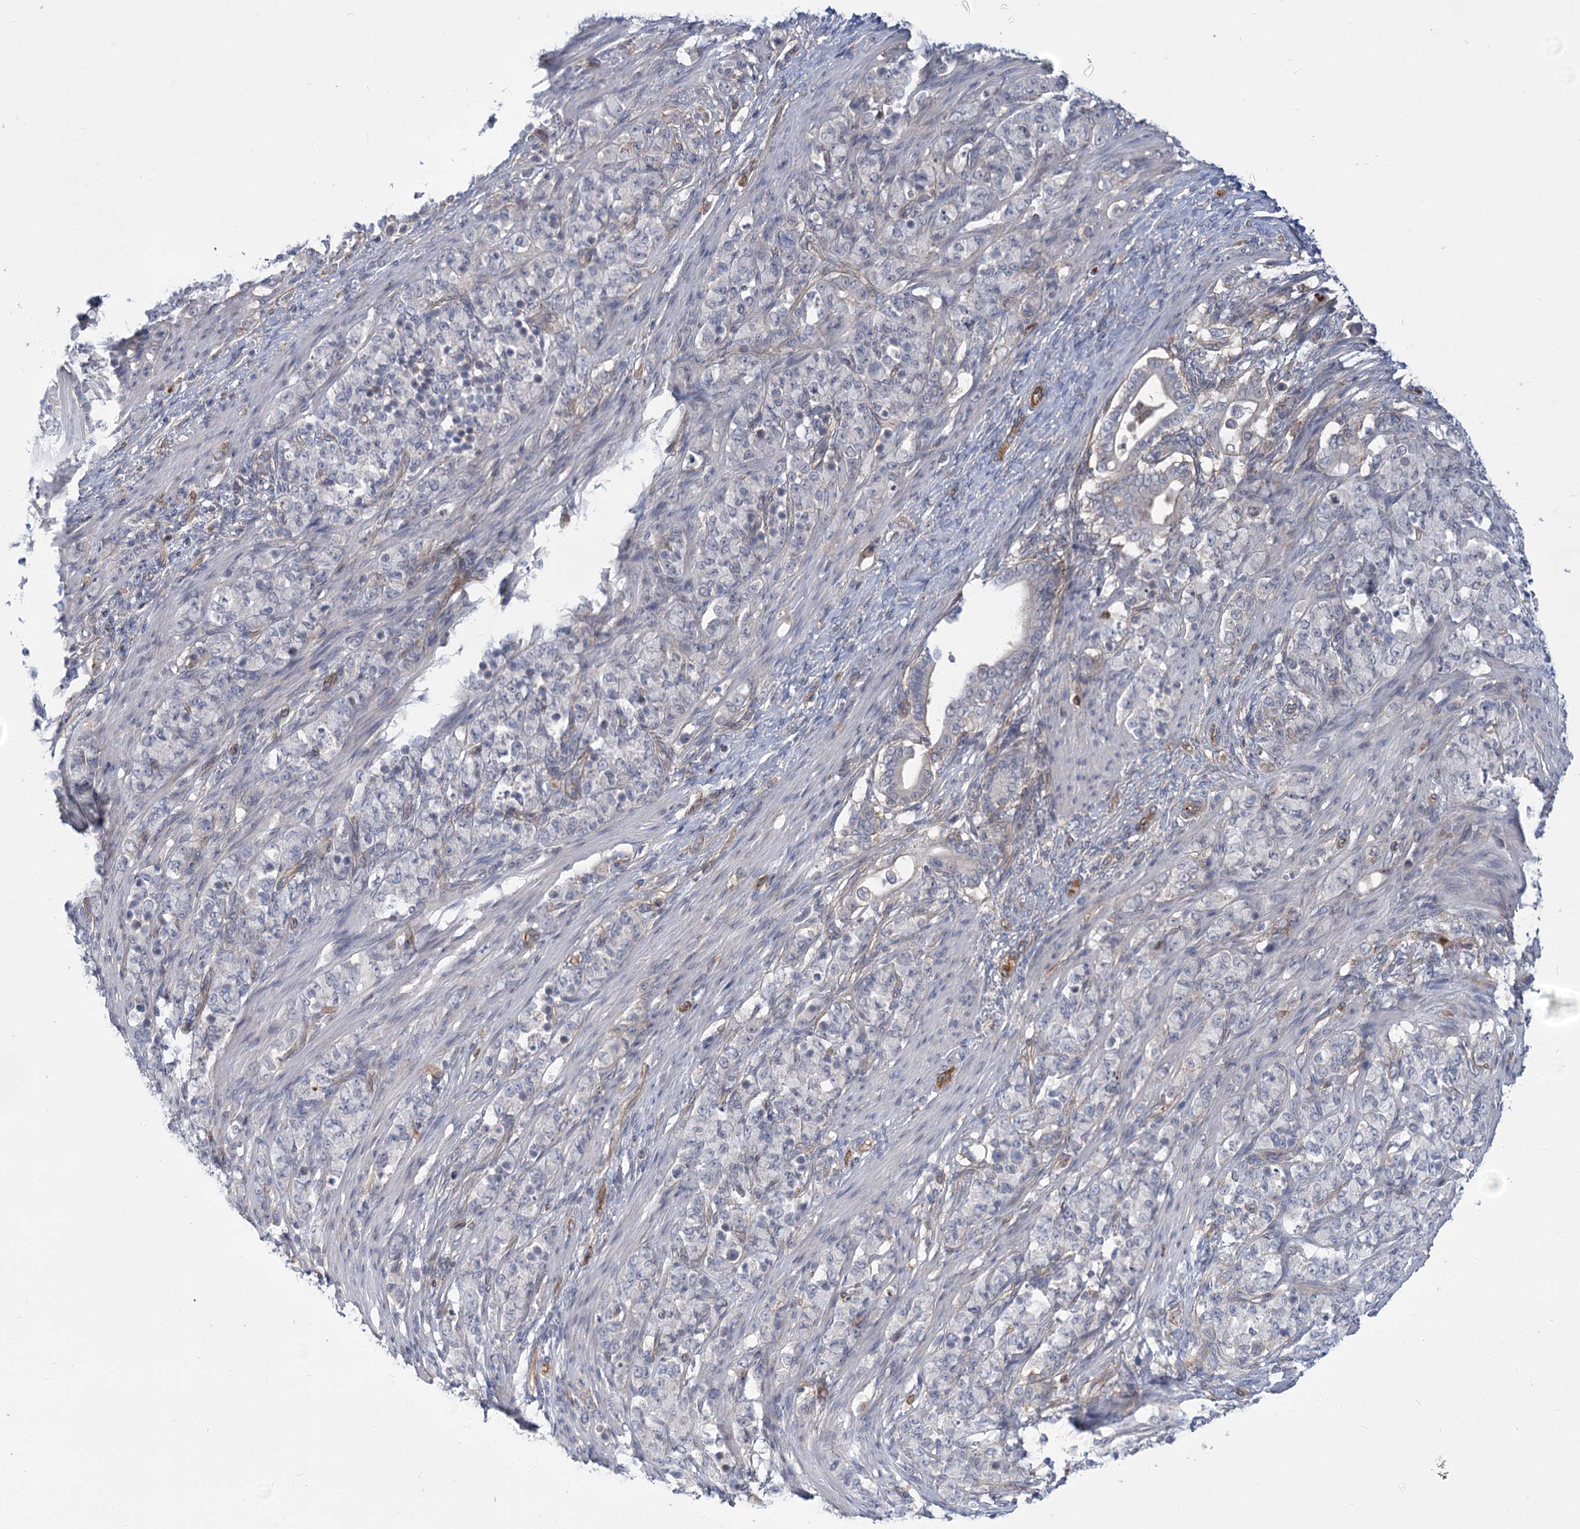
{"staining": {"intensity": "weak", "quantity": "<25%", "location": "cytoplasmic/membranous"}, "tissue": "stomach cancer", "cell_type": "Tumor cells", "image_type": "cancer", "snomed": [{"axis": "morphology", "description": "Adenocarcinoma, NOS"}, {"axis": "topography", "description": "Stomach"}], "caption": "The micrograph demonstrates no significant expression in tumor cells of adenocarcinoma (stomach).", "gene": "THAP6", "patient": {"sex": "female", "age": 79}}